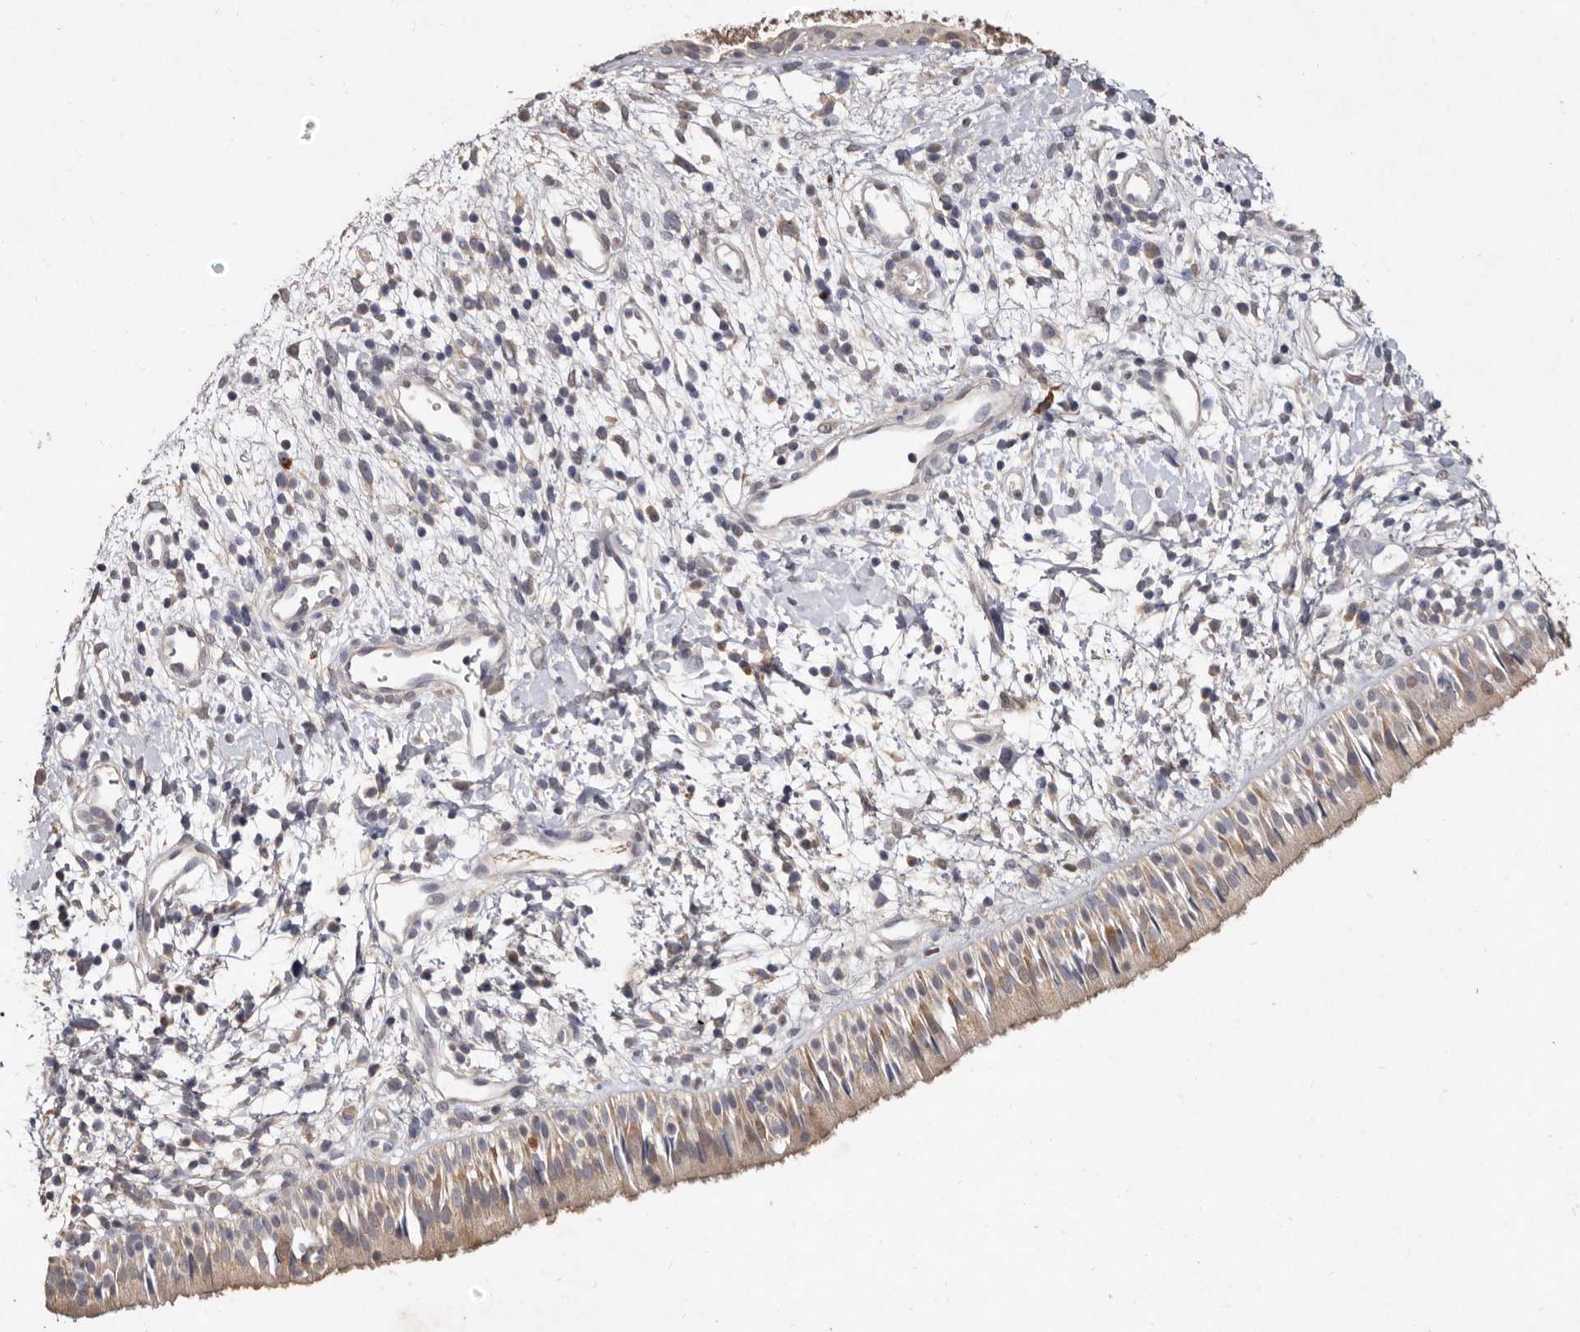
{"staining": {"intensity": "weak", "quantity": "<25%", "location": "cytoplasmic/membranous"}, "tissue": "nasopharynx", "cell_type": "Respiratory epithelial cells", "image_type": "normal", "snomed": [{"axis": "morphology", "description": "Normal tissue, NOS"}, {"axis": "topography", "description": "Nasopharynx"}], "caption": "DAB immunohistochemical staining of unremarkable nasopharynx demonstrates no significant staining in respiratory epithelial cells. (Immunohistochemistry, brightfield microscopy, high magnification).", "gene": "EDEM1", "patient": {"sex": "male", "age": 22}}